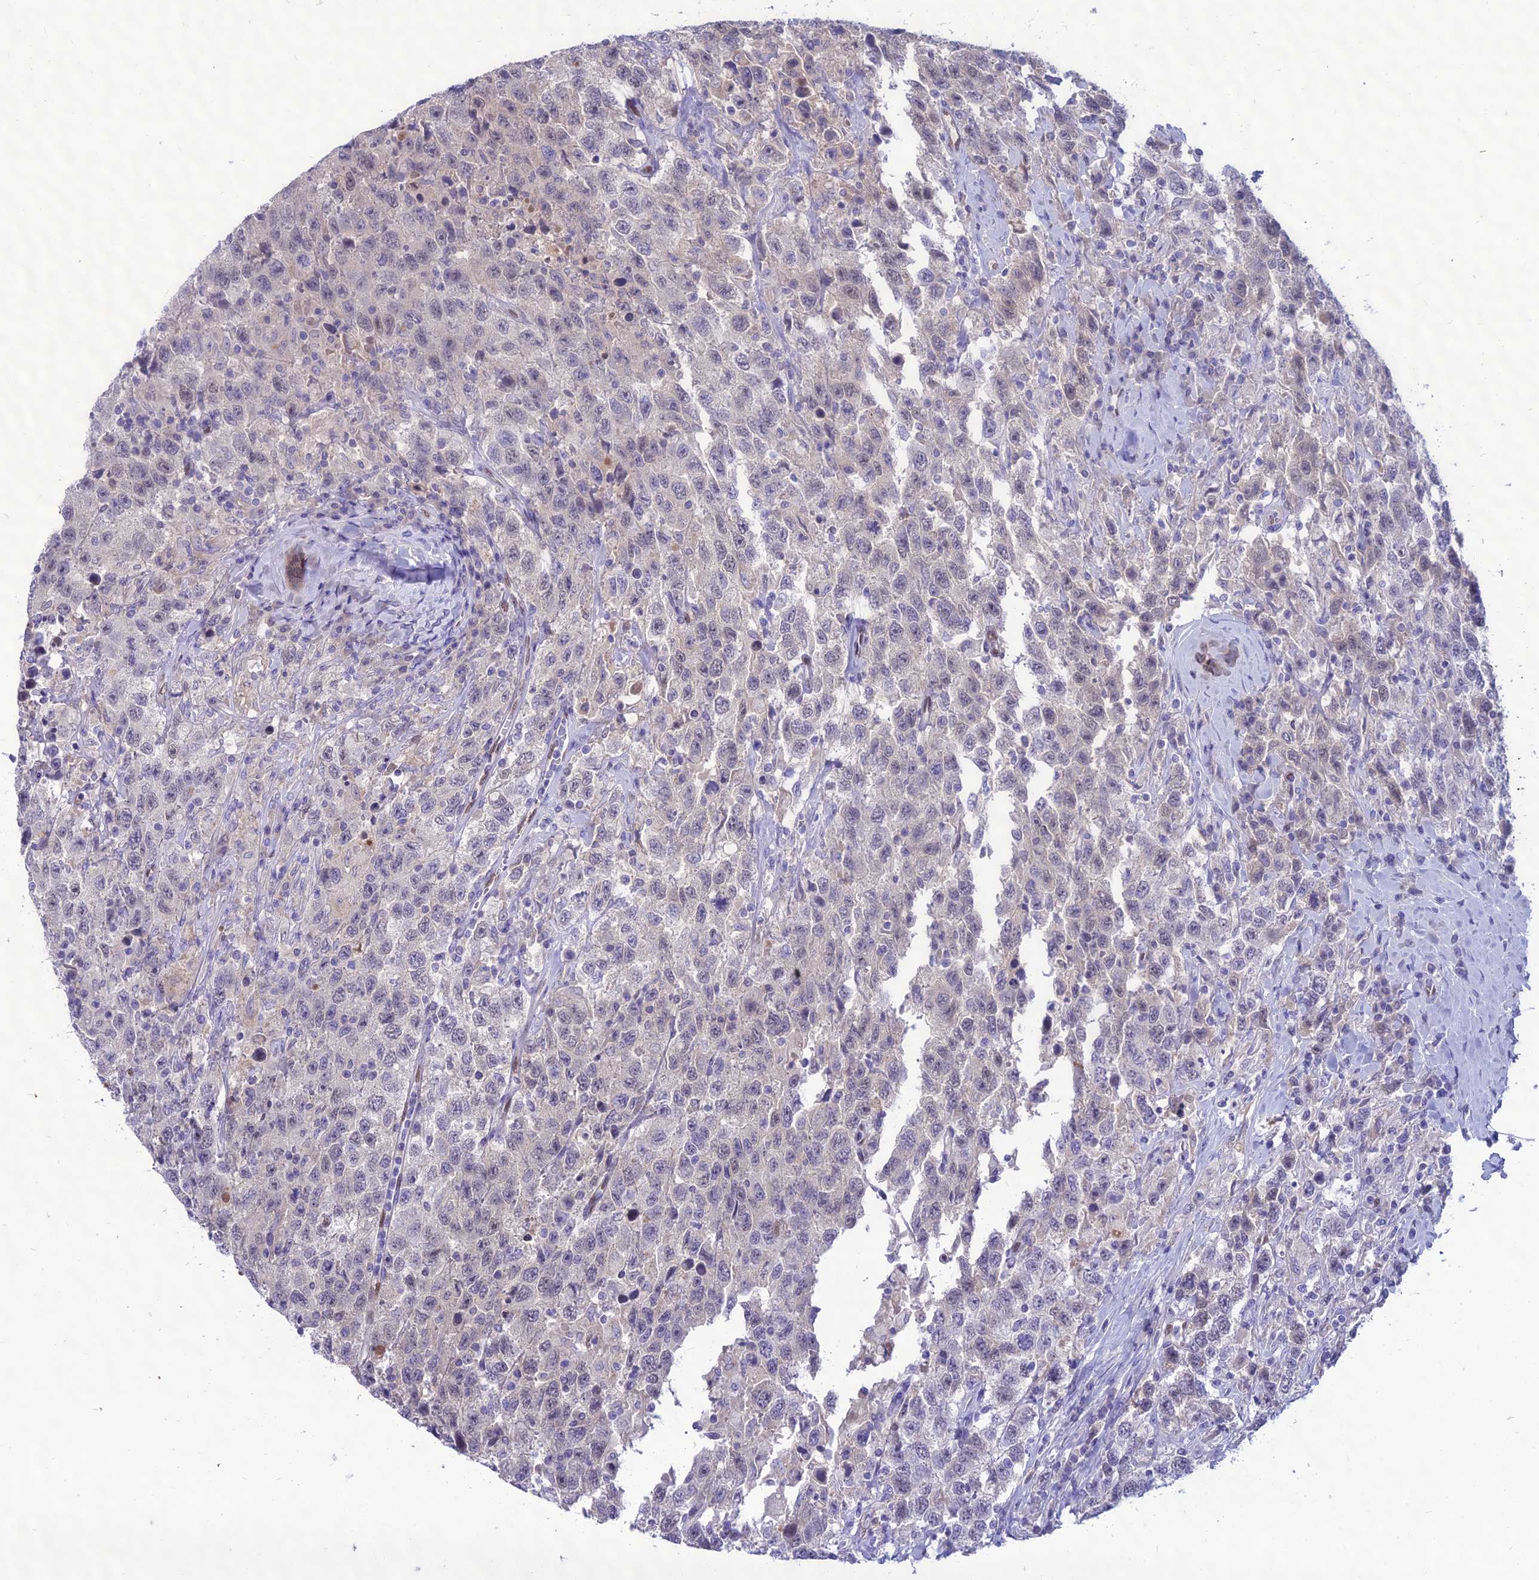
{"staining": {"intensity": "negative", "quantity": "none", "location": "none"}, "tissue": "testis cancer", "cell_type": "Tumor cells", "image_type": "cancer", "snomed": [{"axis": "morphology", "description": "Seminoma, NOS"}, {"axis": "topography", "description": "Testis"}], "caption": "Immunohistochemistry (IHC) histopathology image of neoplastic tissue: seminoma (testis) stained with DAB shows no significant protein staining in tumor cells.", "gene": "NOVA2", "patient": {"sex": "male", "age": 65}}